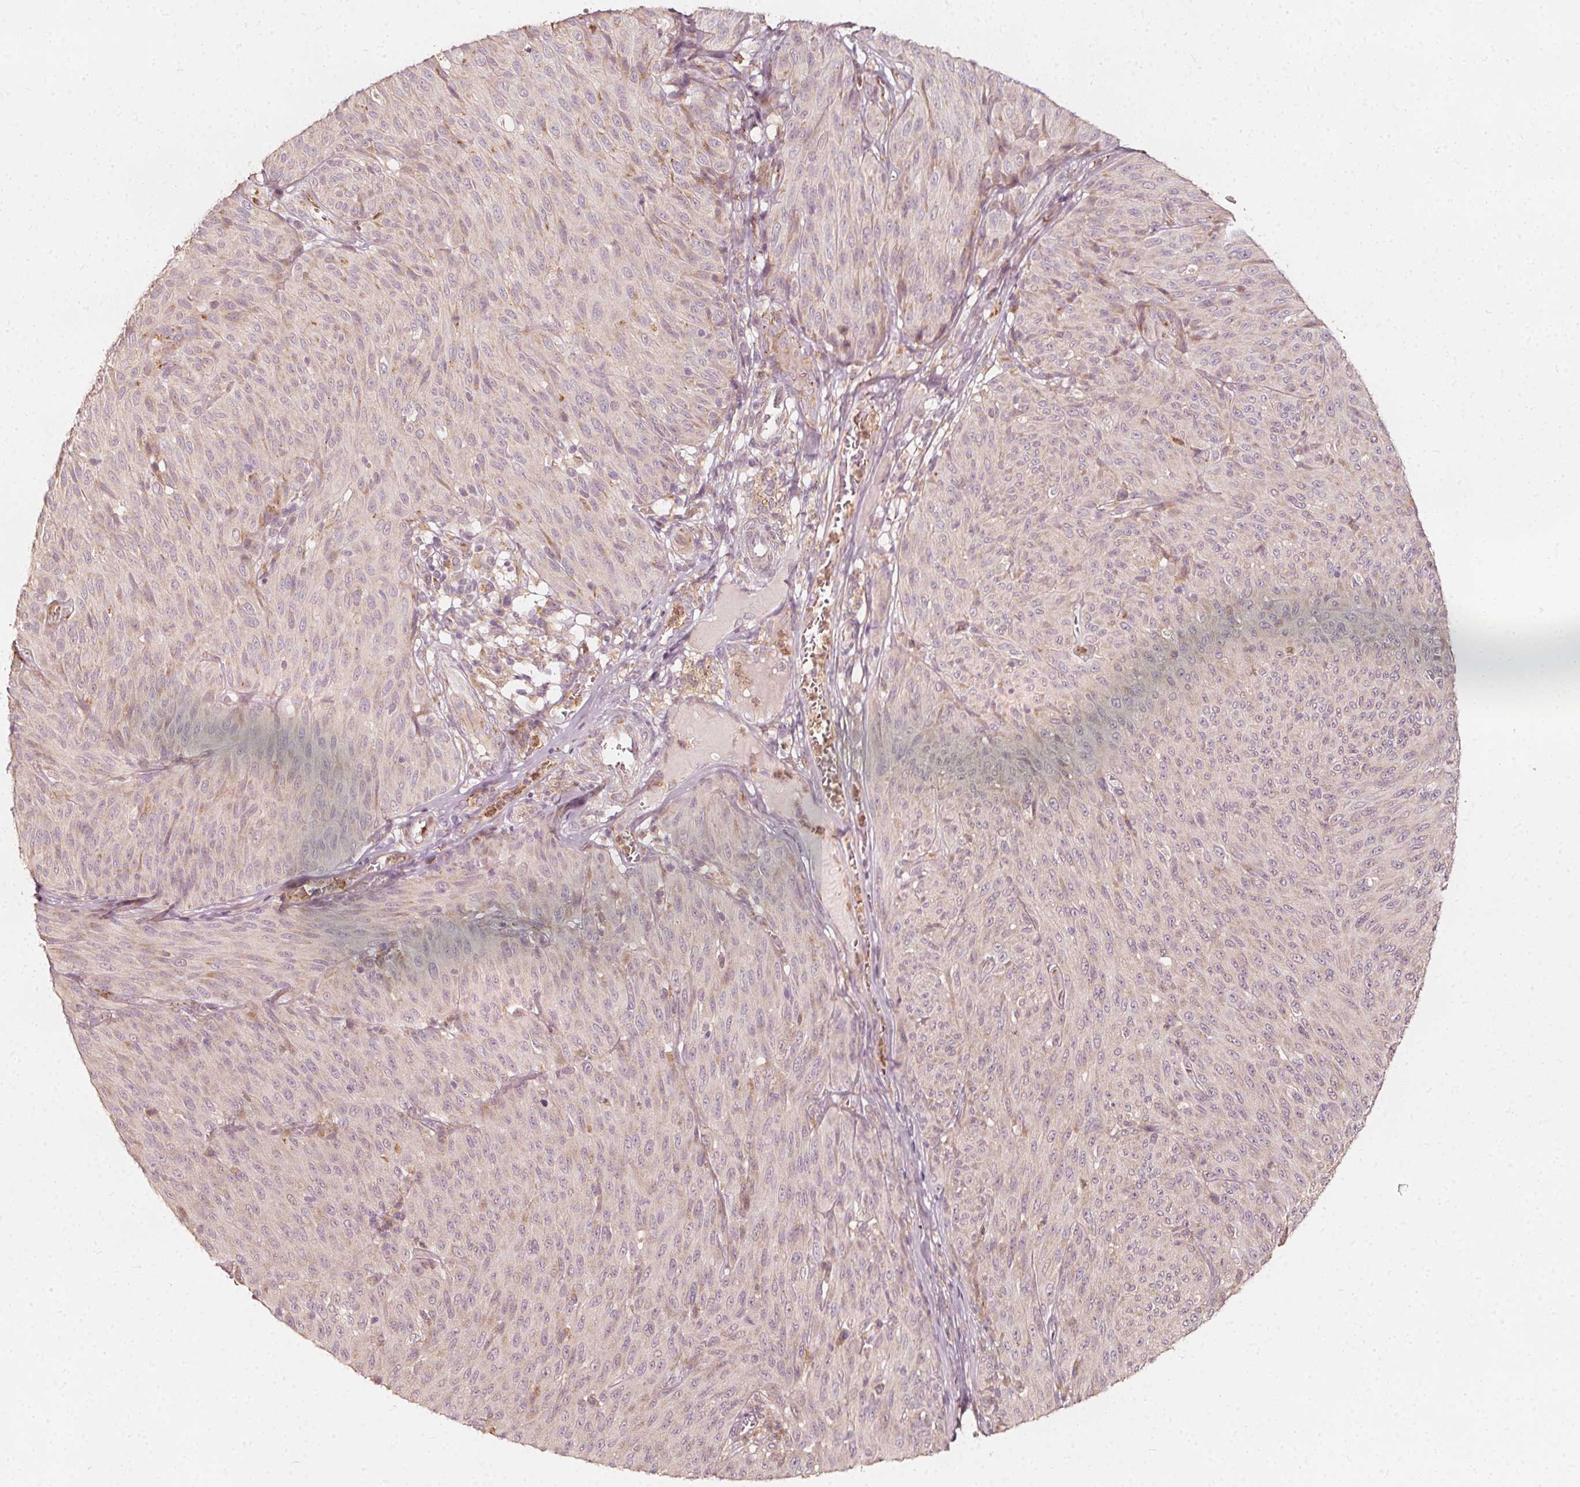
{"staining": {"intensity": "negative", "quantity": "none", "location": "none"}, "tissue": "melanoma", "cell_type": "Tumor cells", "image_type": "cancer", "snomed": [{"axis": "morphology", "description": "Malignant melanoma, NOS"}, {"axis": "topography", "description": "Skin"}], "caption": "Immunohistochemistry (IHC) image of malignant melanoma stained for a protein (brown), which exhibits no positivity in tumor cells.", "gene": "NPC1L1", "patient": {"sex": "male", "age": 85}}